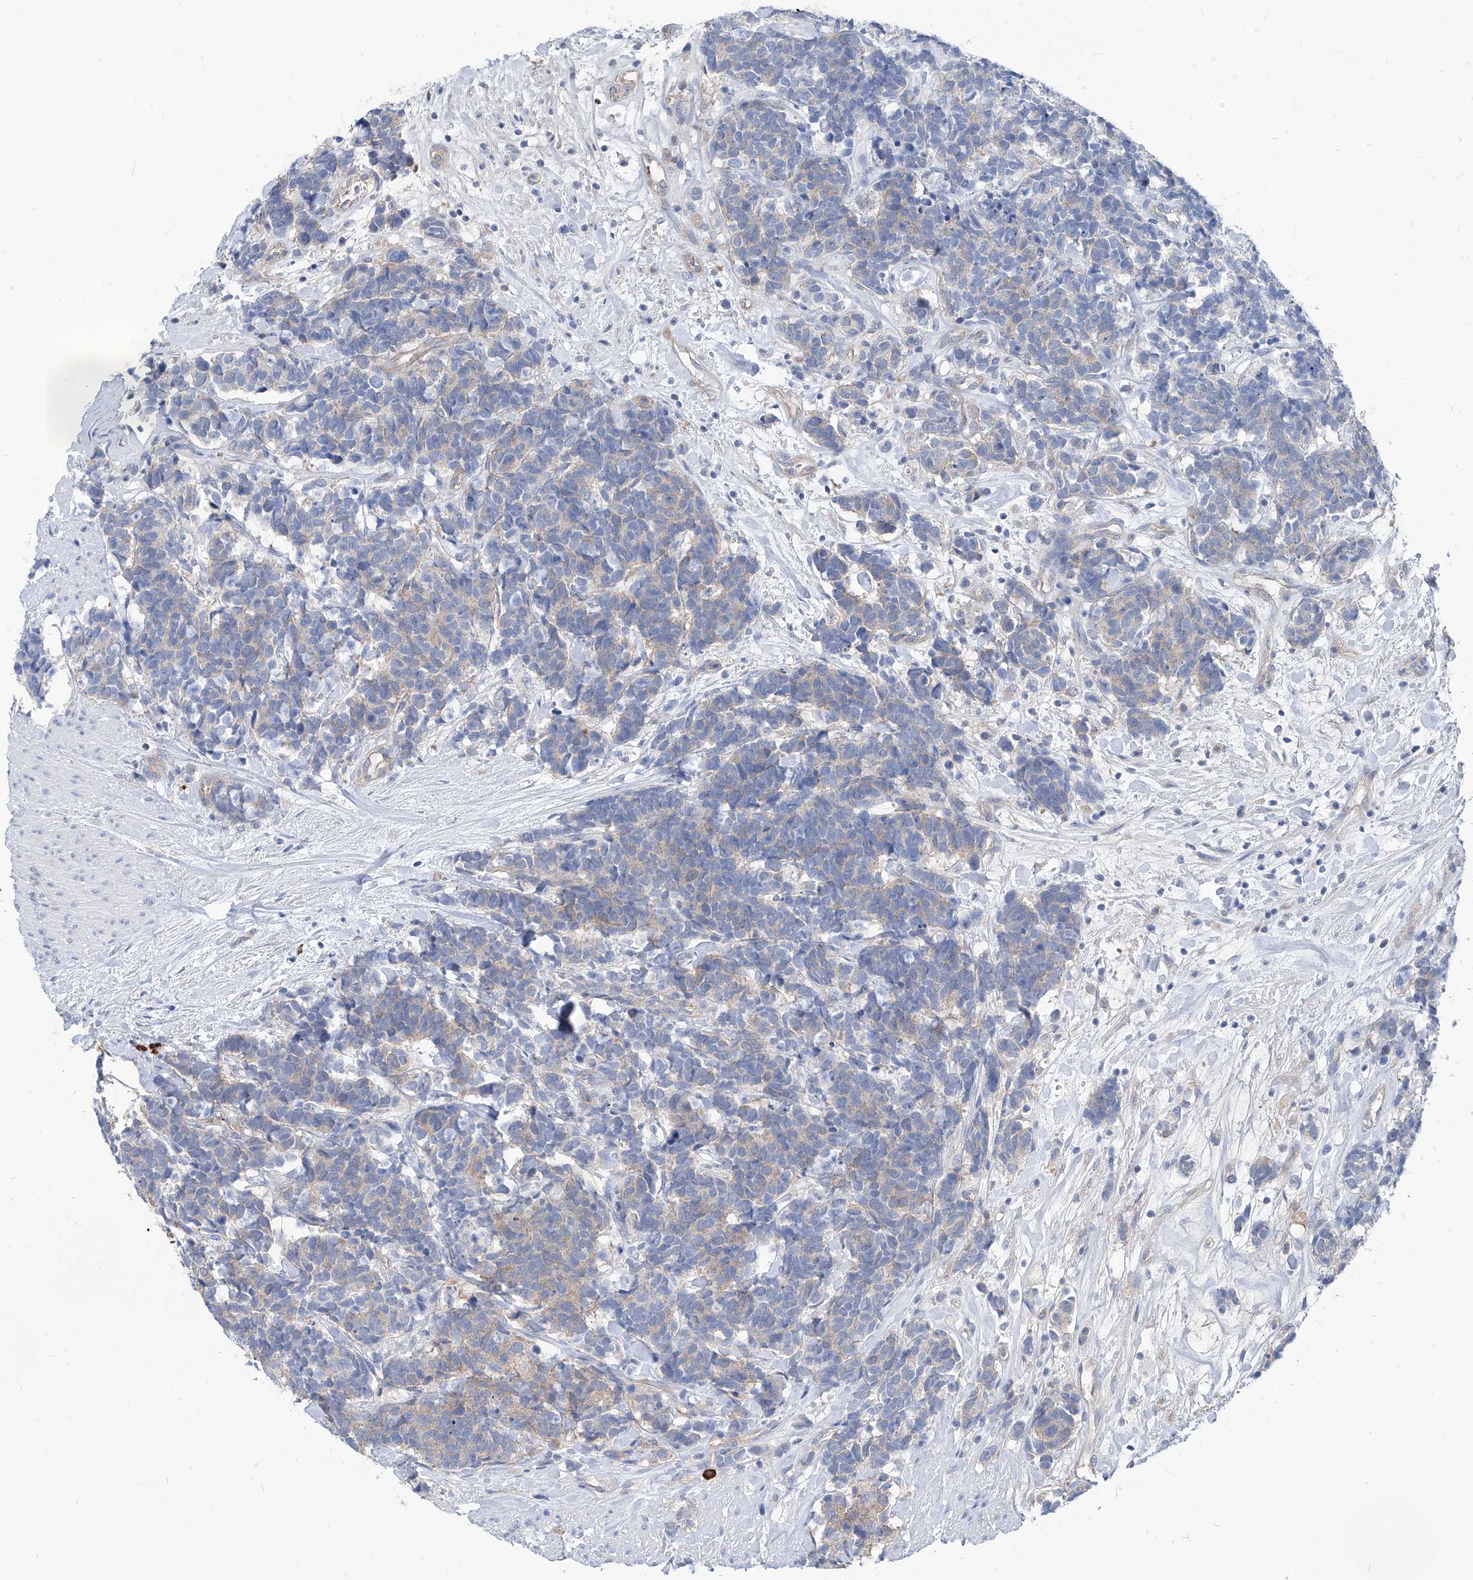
{"staining": {"intensity": "weak", "quantity": "<25%", "location": "cytoplasmic/membranous"}, "tissue": "carcinoid", "cell_type": "Tumor cells", "image_type": "cancer", "snomed": [{"axis": "morphology", "description": "Carcinoma, NOS"}, {"axis": "morphology", "description": "Carcinoid, malignant, NOS"}, {"axis": "topography", "description": "Urinary bladder"}], "caption": "Immunohistochemistry micrograph of malignant carcinoid stained for a protein (brown), which displays no staining in tumor cells.", "gene": "AKAP10", "patient": {"sex": "male", "age": 57}}